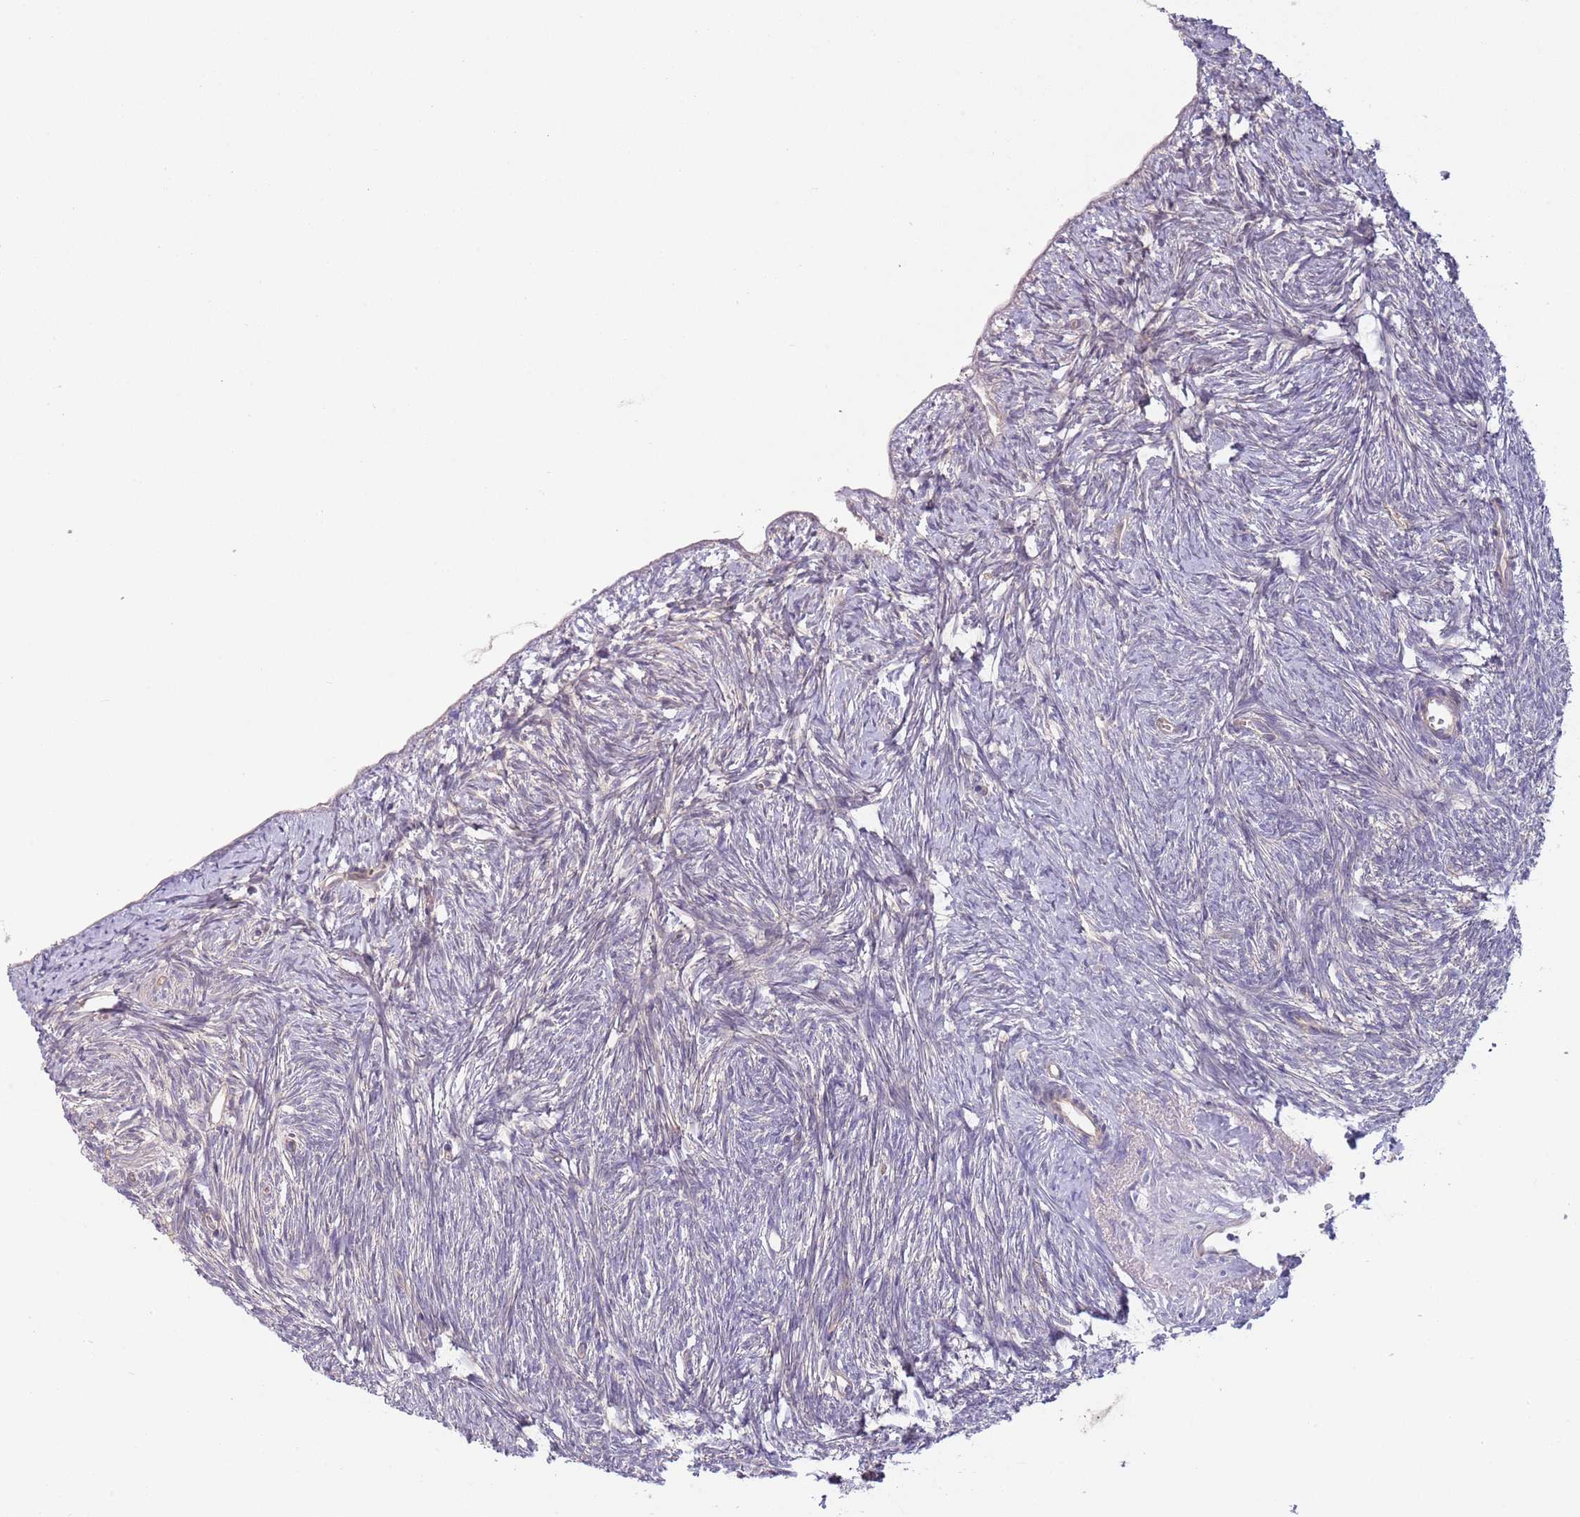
{"staining": {"intensity": "negative", "quantity": "none", "location": "none"}, "tissue": "ovary", "cell_type": "Ovarian stroma cells", "image_type": "normal", "snomed": [{"axis": "morphology", "description": "Normal tissue, NOS"}, {"axis": "topography", "description": "Ovary"}], "caption": "A histopathology image of ovary stained for a protein shows no brown staining in ovarian stroma cells.", "gene": "SAV1", "patient": {"sex": "female", "age": 51}}